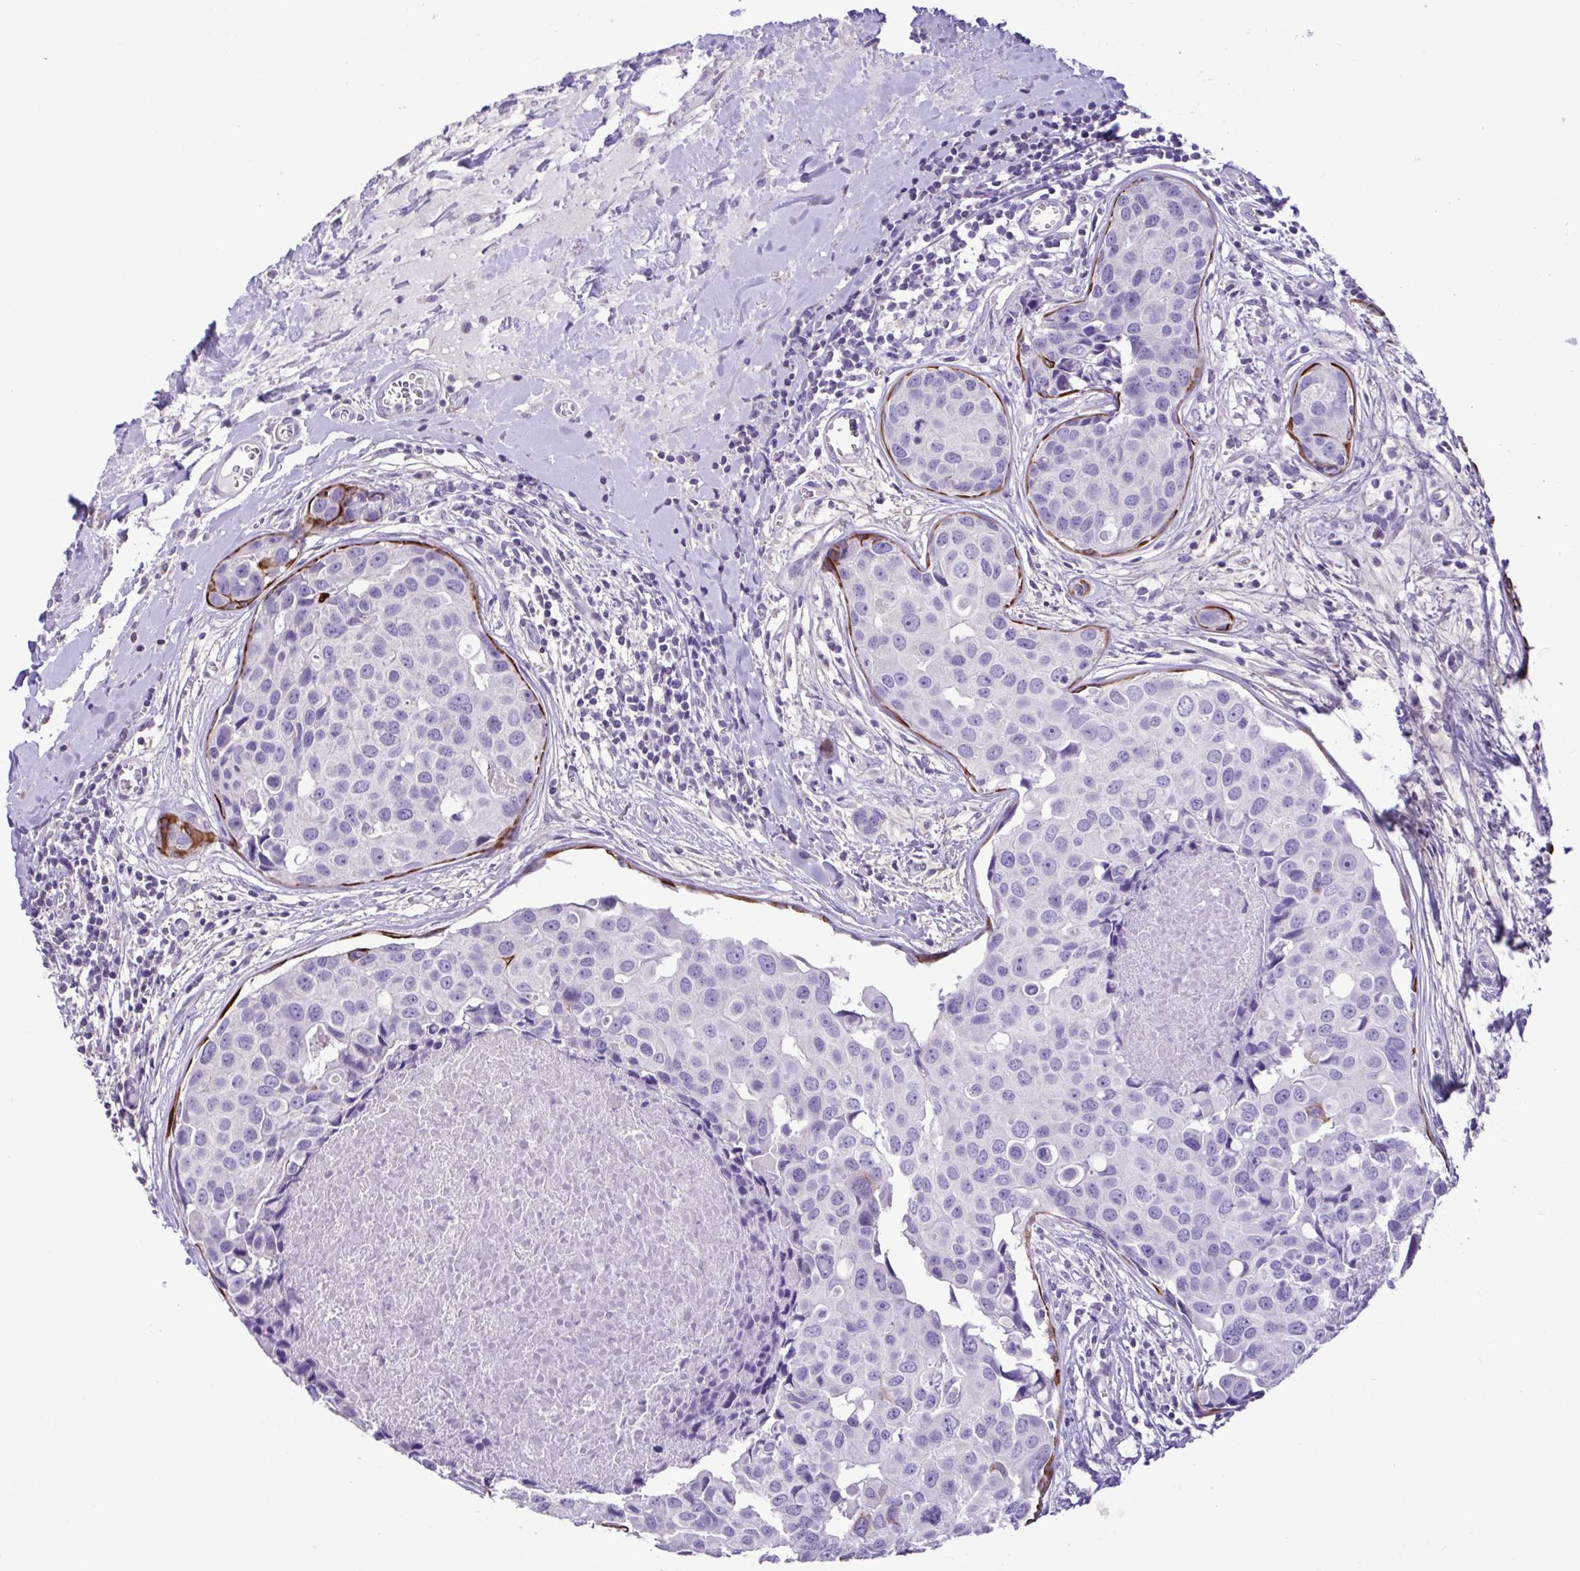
{"staining": {"intensity": "negative", "quantity": "none", "location": "none"}, "tissue": "breast cancer", "cell_type": "Tumor cells", "image_type": "cancer", "snomed": [{"axis": "morphology", "description": "Duct carcinoma"}, {"axis": "topography", "description": "Breast"}], "caption": "The photomicrograph displays no staining of tumor cells in invasive ductal carcinoma (breast).", "gene": "PLA2G4E", "patient": {"sex": "female", "age": 24}}